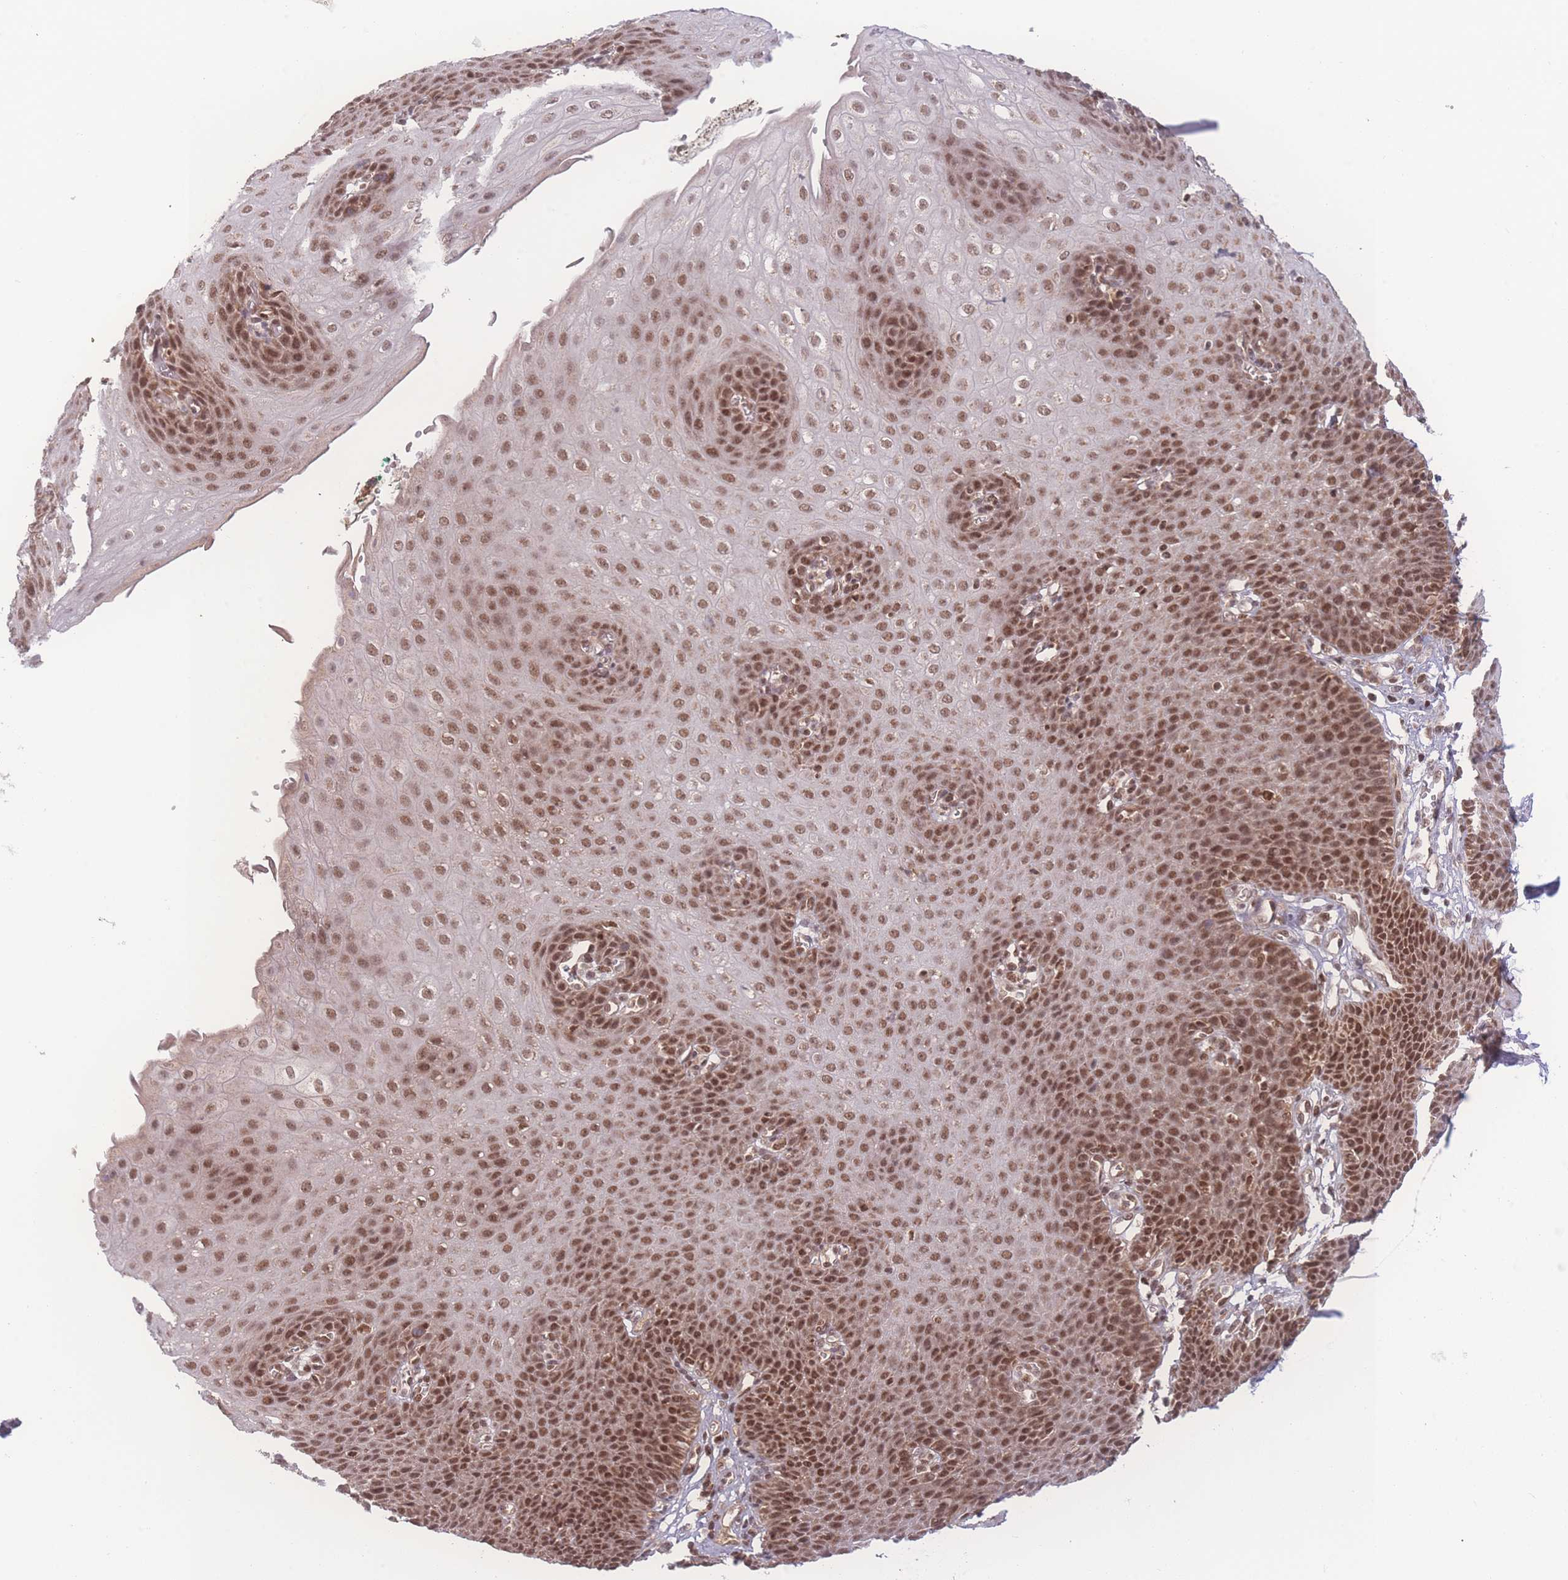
{"staining": {"intensity": "moderate", "quantity": ">75%", "location": "nuclear"}, "tissue": "esophagus", "cell_type": "Squamous epithelial cells", "image_type": "normal", "snomed": [{"axis": "morphology", "description": "Normal tissue, NOS"}, {"axis": "topography", "description": "Esophagus"}], "caption": "Squamous epithelial cells reveal medium levels of moderate nuclear positivity in approximately >75% of cells in benign esophagus.", "gene": "RAVER1", "patient": {"sex": "male", "age": 71}}